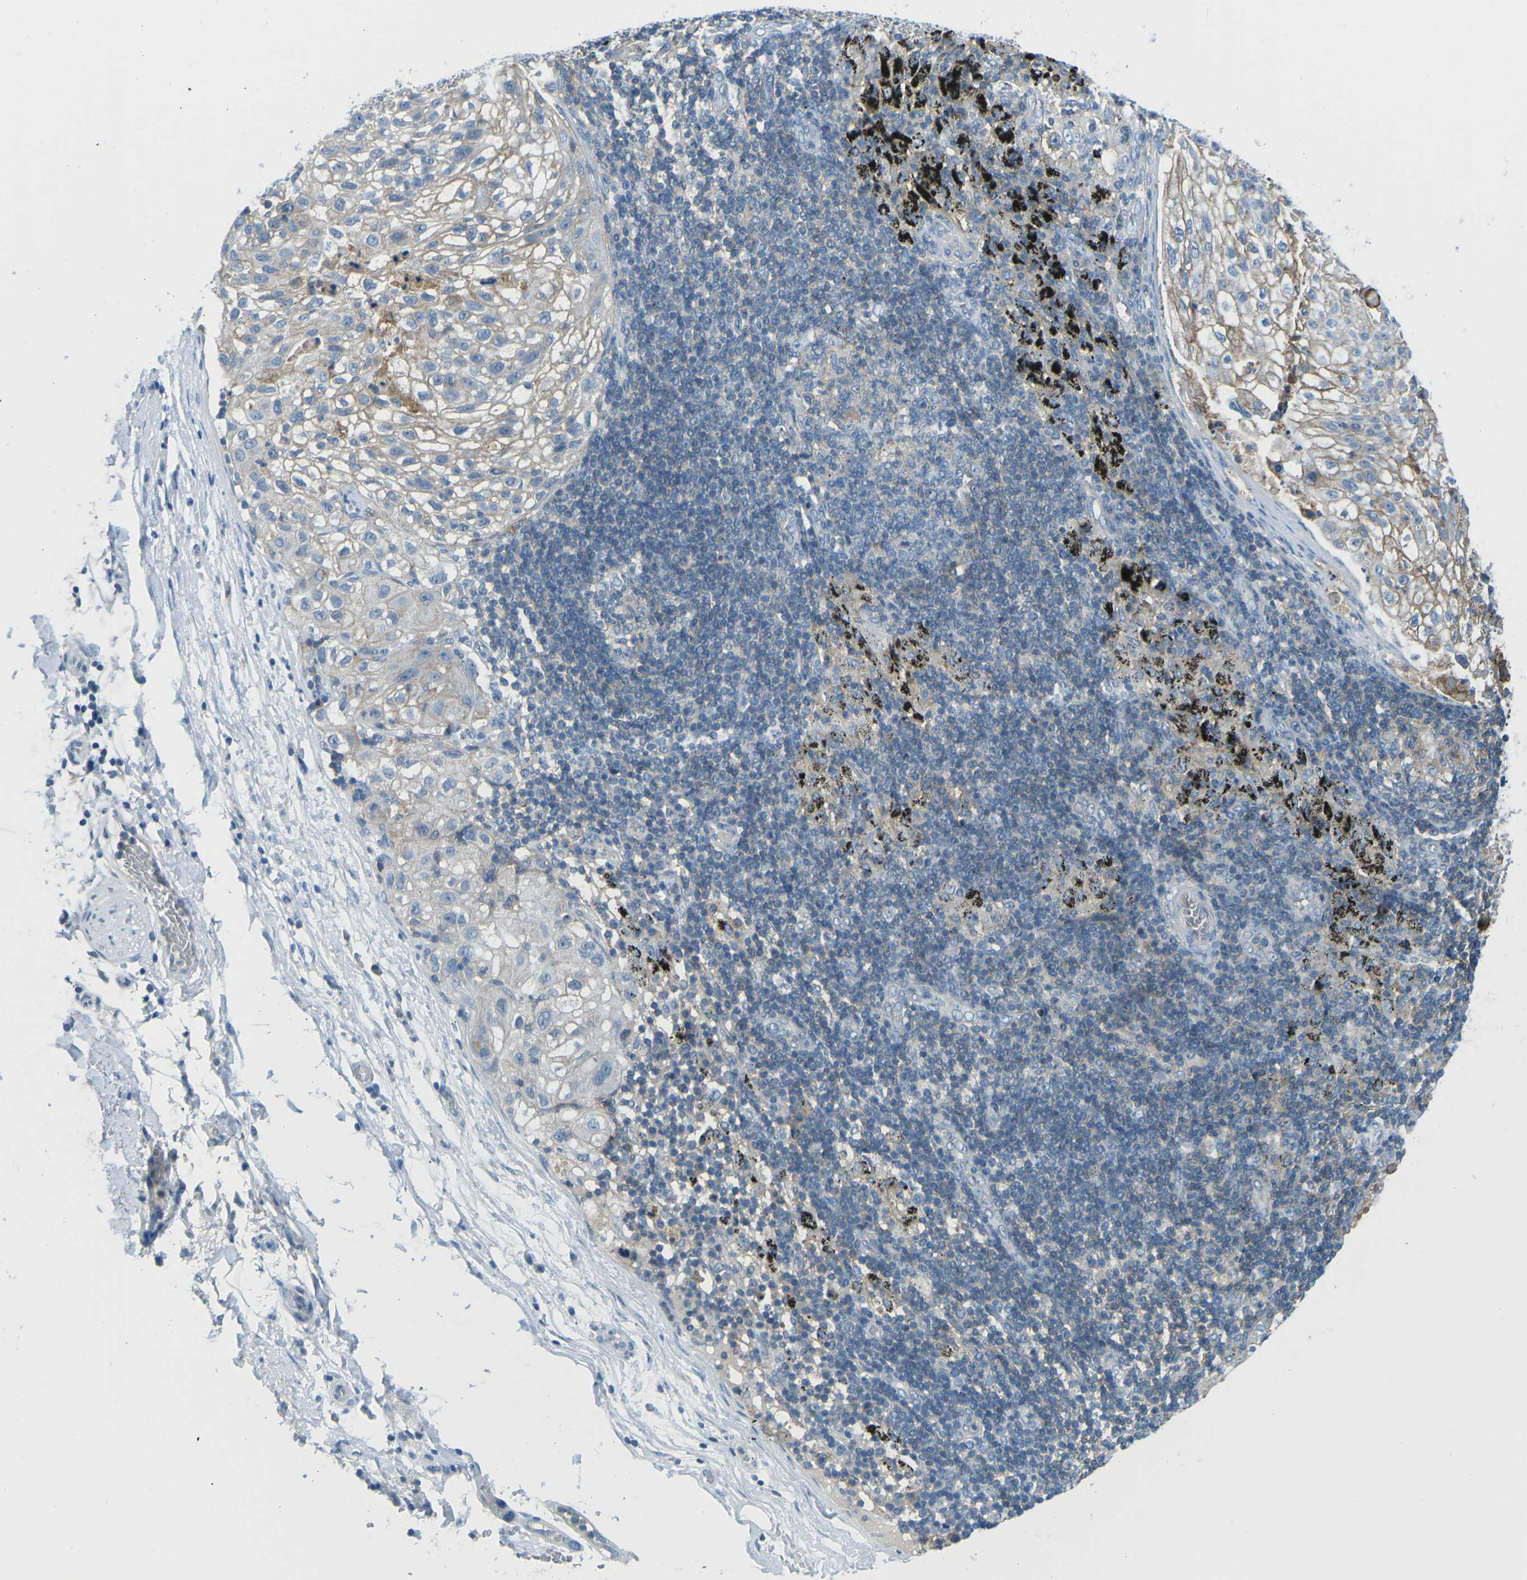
{"staining": {"intensity": "weak", "quantity": ">75%", "location": "cytoplasmic/membranous"}, "tissue": "lung cancer", "cell_type": "Tumor cells", "image_type": "cancer", "snomed": [{"axis": "morphology", "description": "Inflammation, NOS"}, {"axis": "morphology", "description": "Squamous cell carcinoma, NOS"}, {"axis": "topography", "description": "Lymph node"}, {"axis": "topography", "description": "Soft tissue"}, {"axis": "topography", "description": "Lung"}], "caption": "Immunohistochemistry (IHC) micrograph of human squamous cell carcinoma (lung) stained for a protein (brown), which exhibits low levels of weak cytoplasmic/membranous staining in approximately >75% of tumor cells.", "gene": "CD47", "patient": {"sex": "male", "age": 66}}